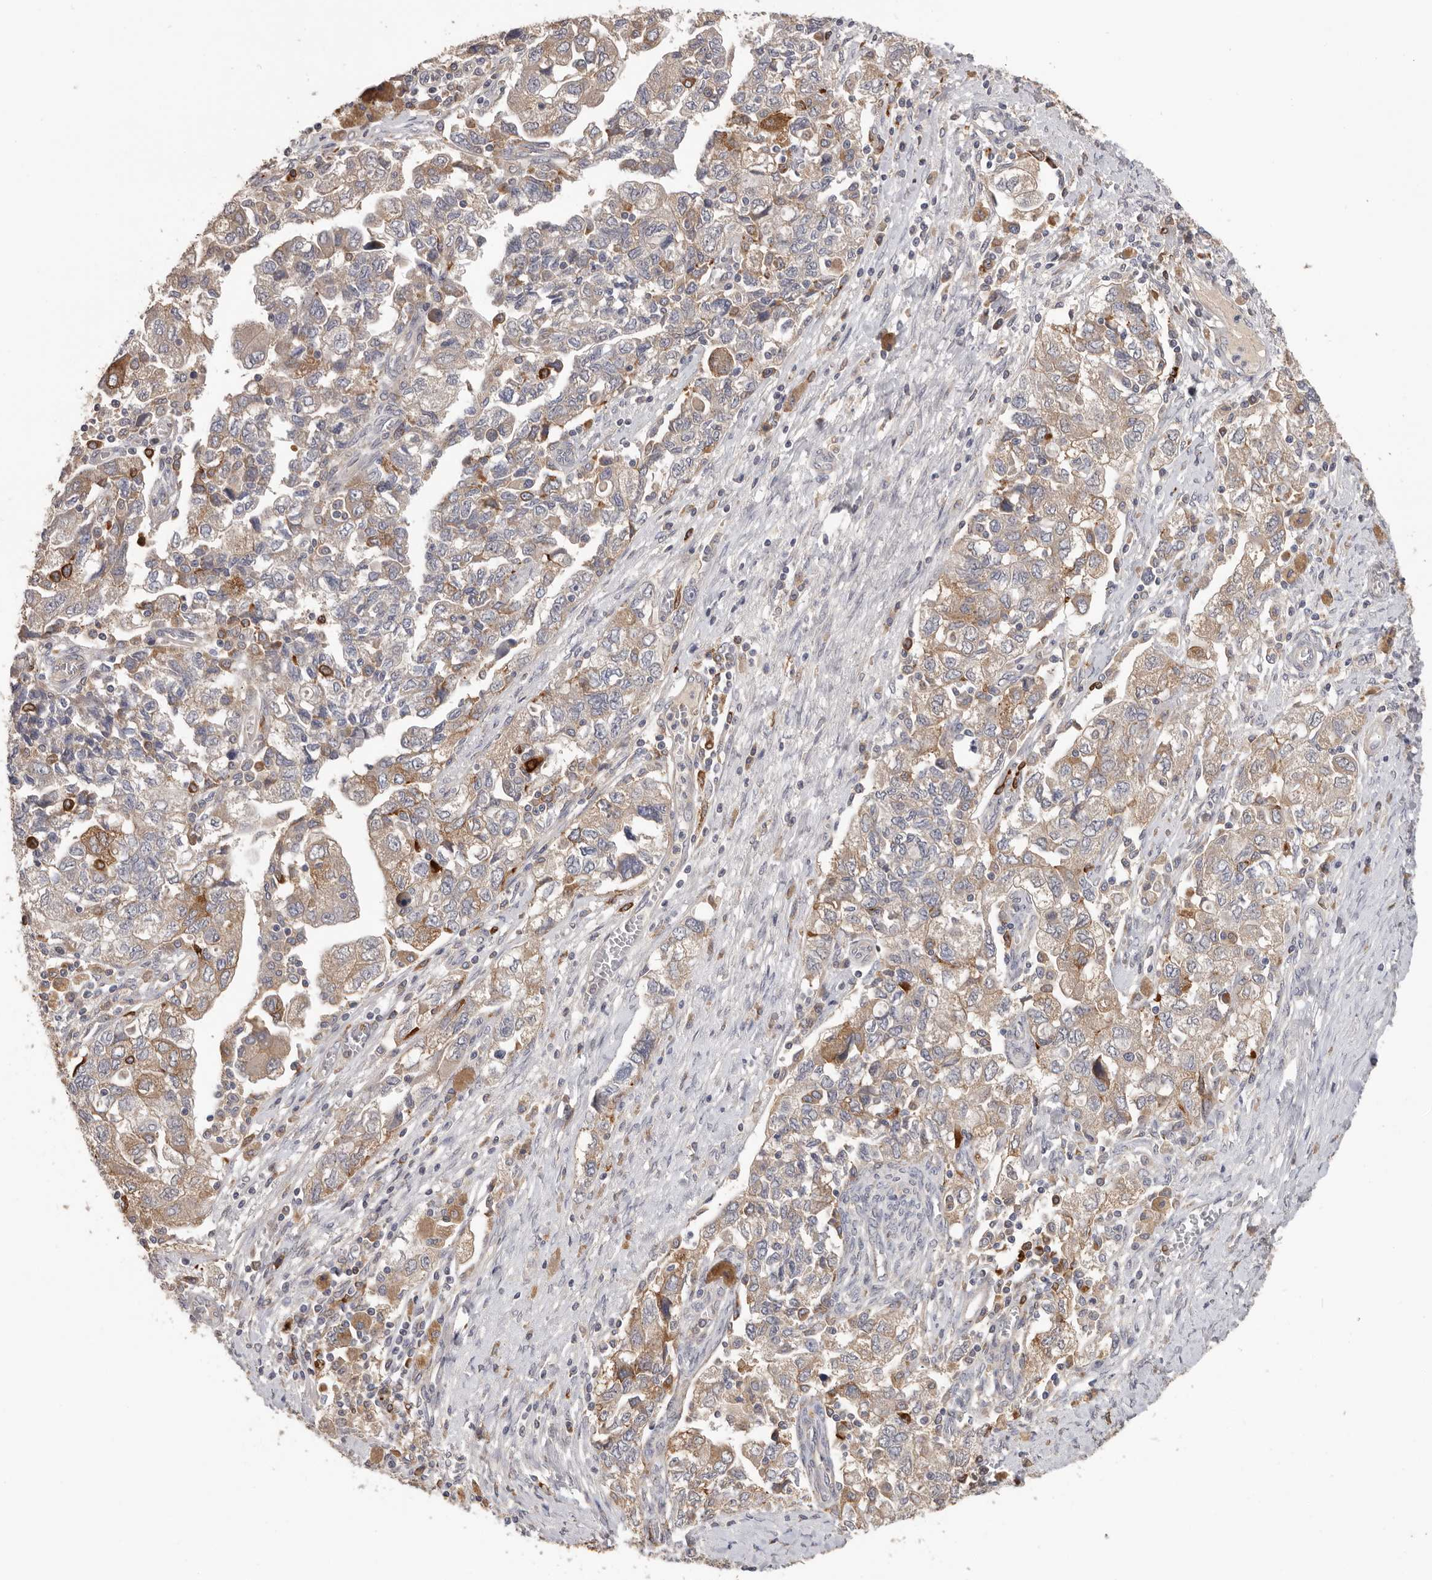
{"staining": {"intensity": "moderate", "quantity": "25%-75%", "location": "cytoplasmic/membranous"}, "tissue": "ovarian cancer", "cell_type": "Tumor cells", "image_type": "cancer", "snomed": [{"axis": "morphology", "description": "Carcinoma, NOS"}, {"axis": "morphology", "description": "Cystadenocarcinoma, serous, NOS"}, {"axis": "topography", "description": "Ovary"}], "caption": "Serous cystadenocarcinoma (ovarian) stained with a brown dye reveals moderate cytoplasmic/membranous positive positivity in approximately 25%-75% of tumor cells.", "gene": "TFRC", "patient": {"sex": "female", "age": 69}}